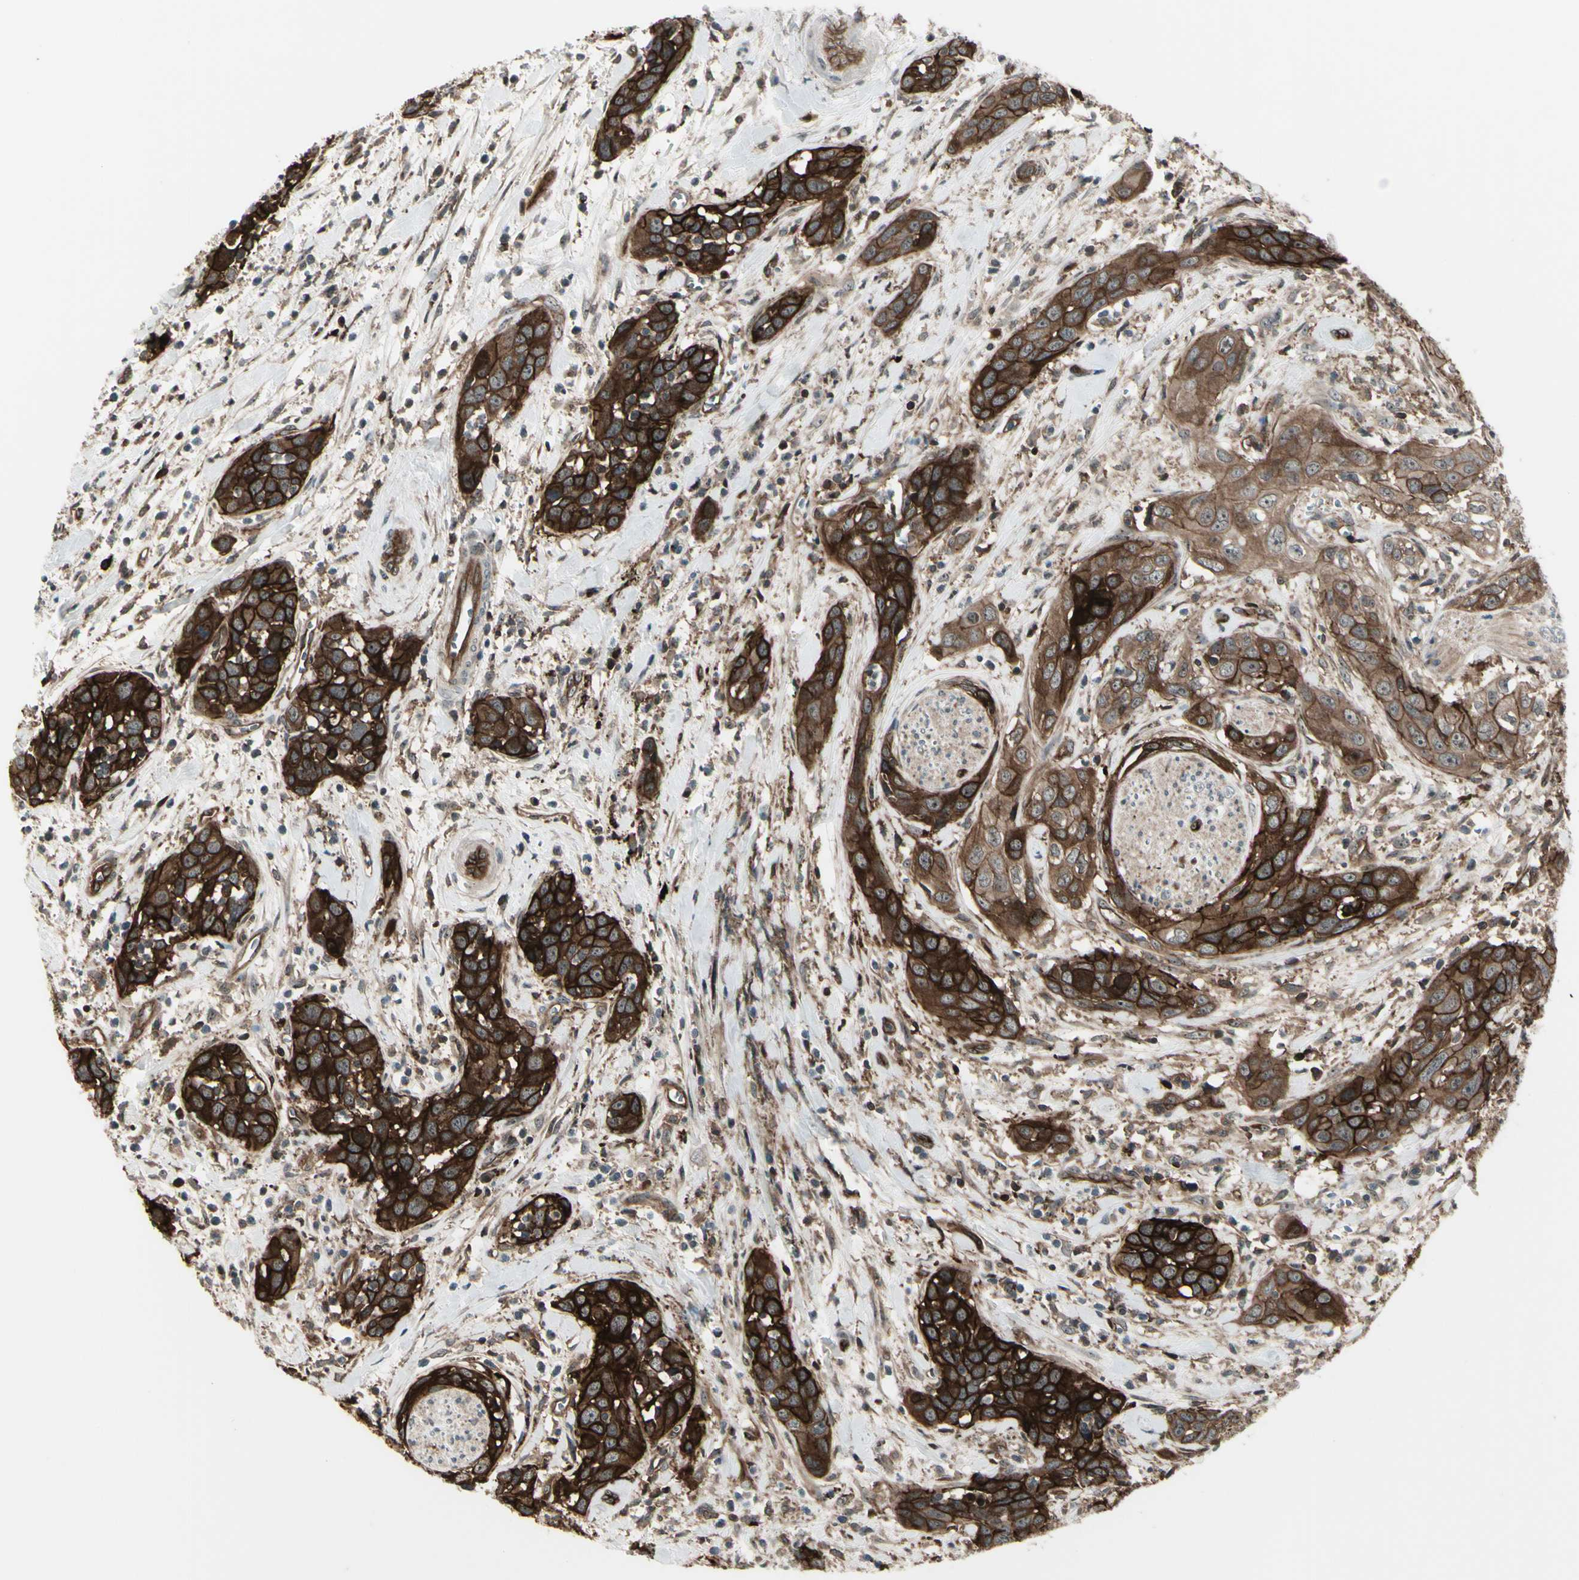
{"staining": {"intensity": "strong", "quantity": ">75%", "location": "cytoplasmic/membranous"}, "tissue": "head and neck cancer", "cell_type": "Tumor cells", "image_type": "cancer", "snomed": [{"axis": "morphology", "description": "Squamous cell carcinoma, NOS"}, {"axis": "topography", "description": "Oral tissue"}, {"axis": "topography", "description": "Head-Neck"}], "caption": "Immunohistochemistry image of neoplastic tissue: head and neck cancer (squamous cell carcinoma) stained using immunohistochemistry (IHC) exhibits high levels of strong protein expression localized specifically in the cytoplasmic/membranous of tumor cells, appearing as a cytoplasmic/membranous brown color.", "gene": "FXYD5", "patient": {"sex": "female", "age": 50}}